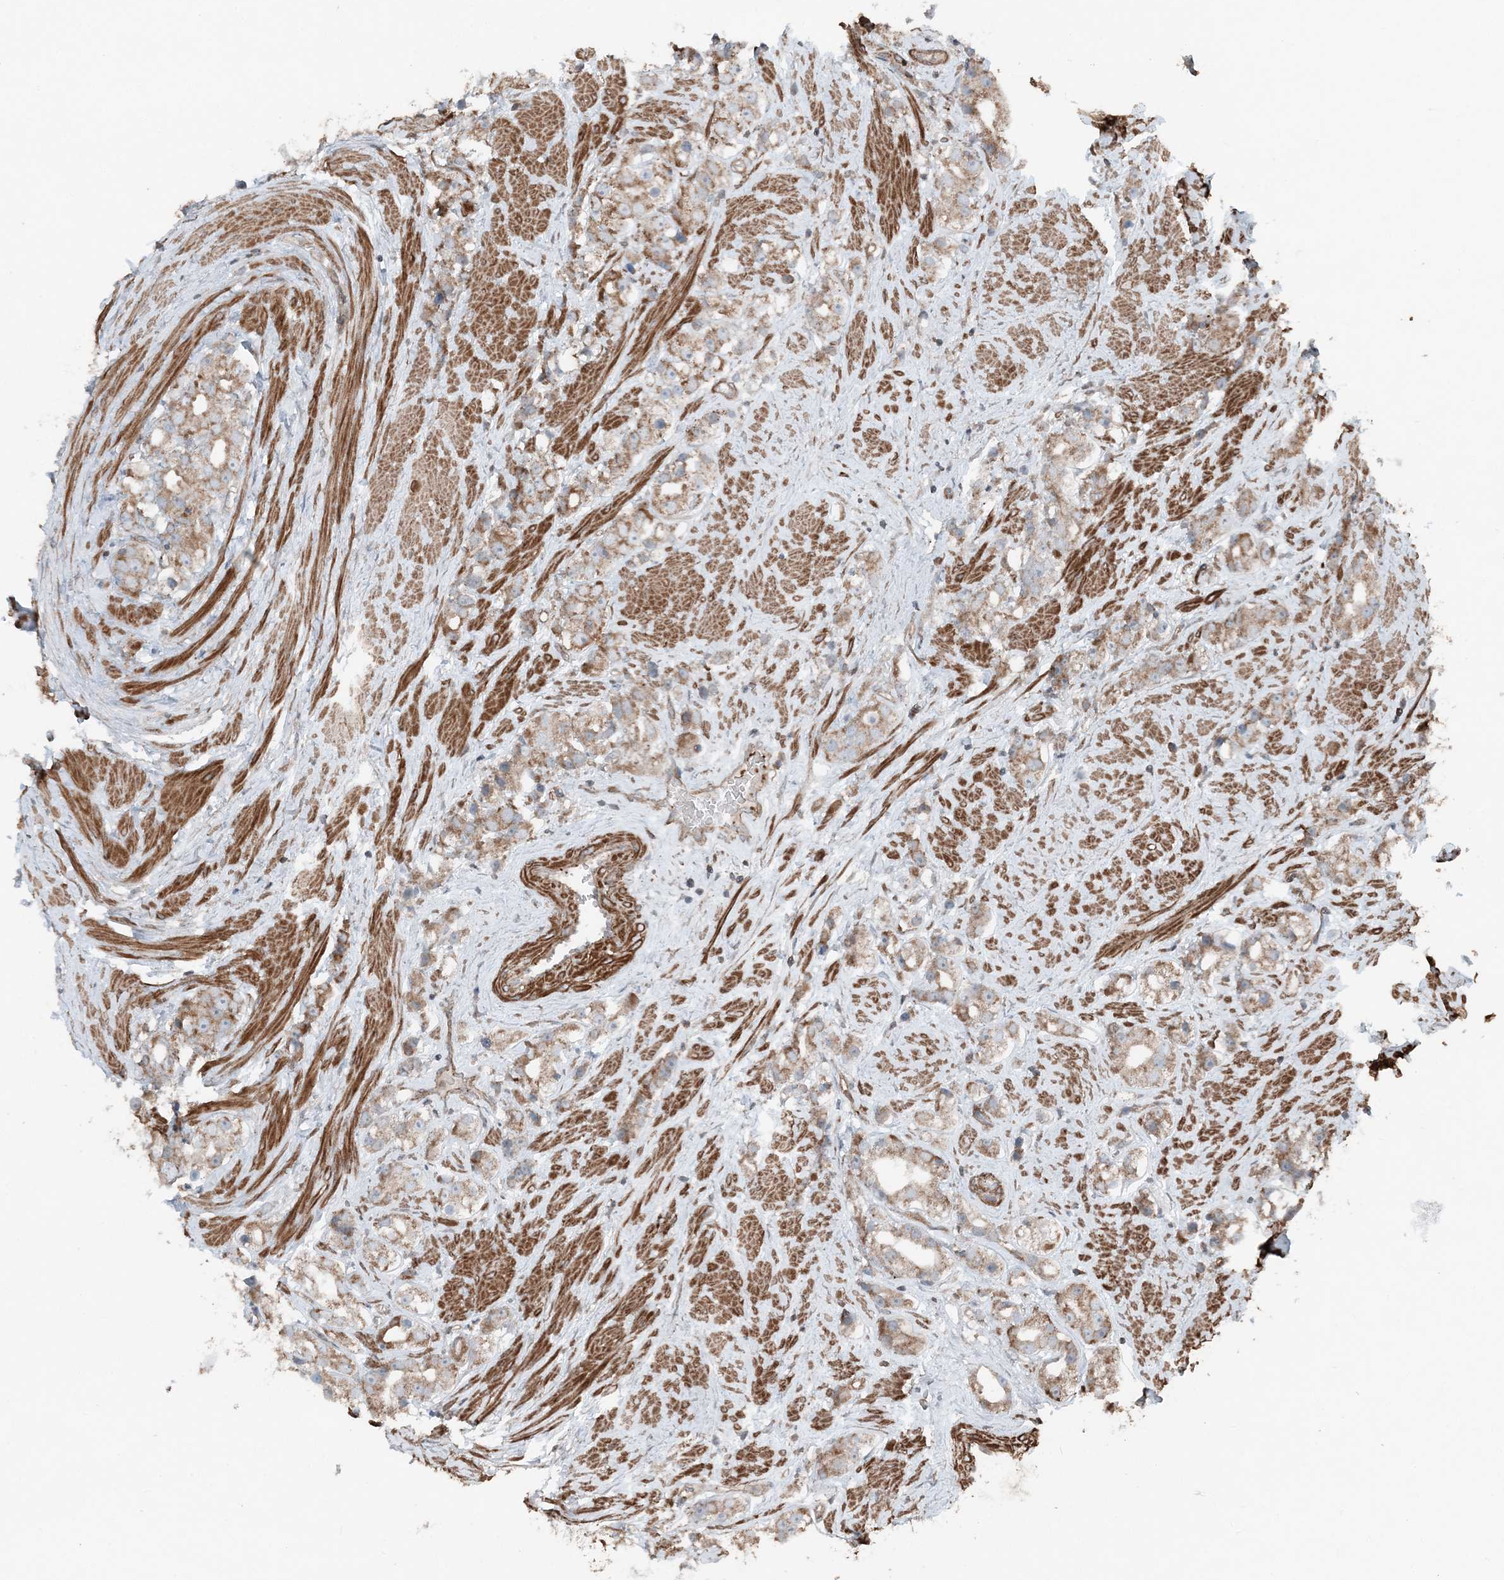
{"staining": {"intensity": "weak", "quantity": ">75%", "location": "cytoplasmic/membranous"}, "tissue": "prostate cancer", "cell_type": "Tumor cells", "image_type": "cancer", "snomed": [{"axis": "morphology", "description": "Adenocarcinoma, NOS"}, {"axis": "topography", "description": "Prostate"}], "caption": "High-power microscopy captured an IHC photomicrograph of prostate adenocarcinoma, revealing weak cytoplasmic/membranous expression in approximately >75% of tumor cells. (IHC, brightfield microscopy, high magnification).", "gene": "KY", "patient": {"sex": "male", "age": 79}}